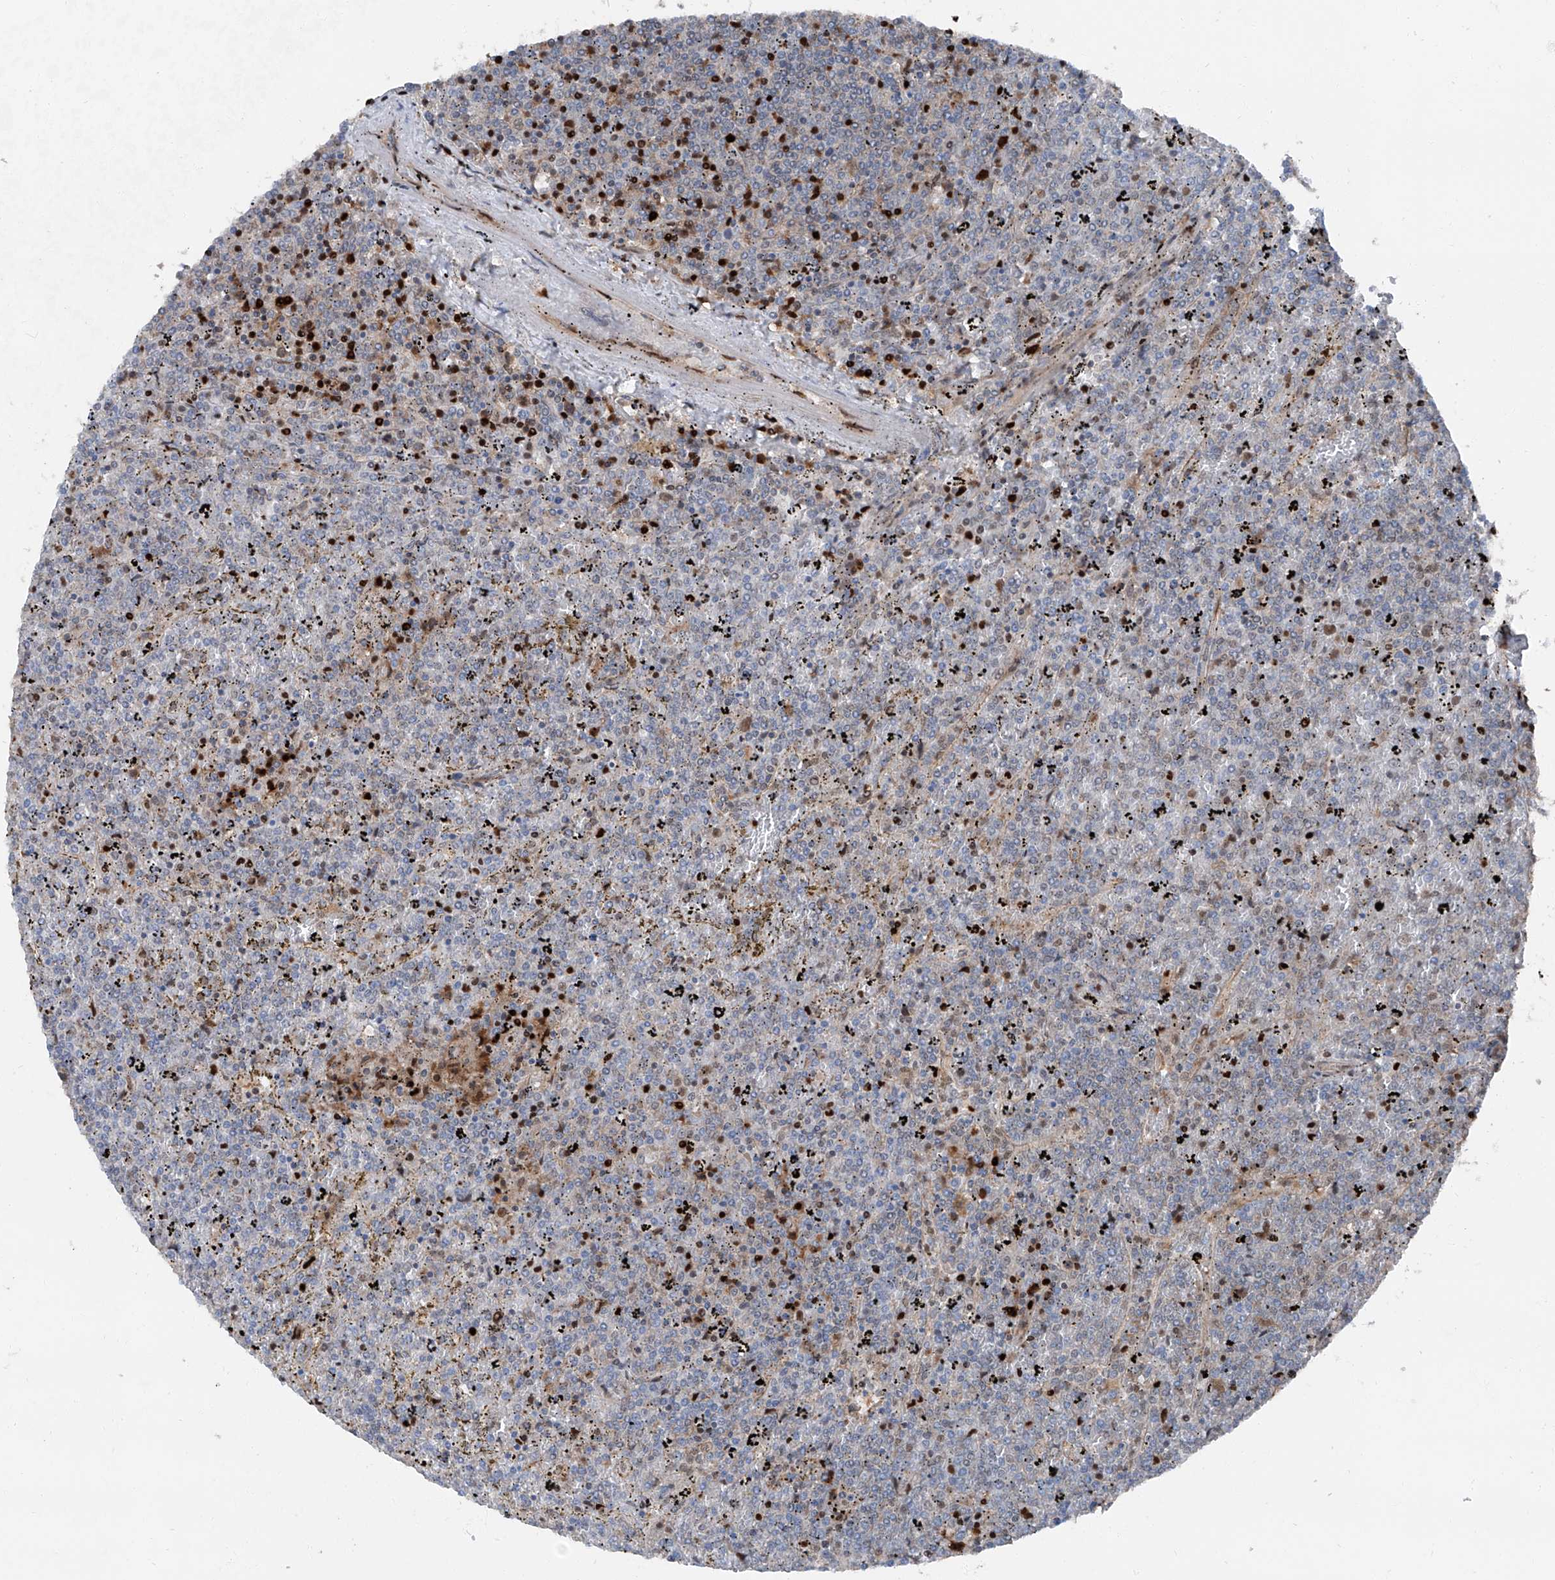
{"staining": {"intensity": "strong", "quantity": "<25%", "location": "nuclear"}, "tissue": "lymphoma", "cell_type": "Tumor cells", "image_type": "cancer", "snomed": [{"axis": "morphology", "description": "Malignant lymphoma, non-Hodgkin's type, Low grade"}, {"axis": "topography", "description": "Spleen"}], "caption": "Brown immunohistochemical staining in human low-grade malignant lymphoma, non-Hodgkin's type exhibits strong nuclear expression in about <25% of tumor cells.", "gene": "FKBP5", "patient": {"sex": "female", "age": 19}}